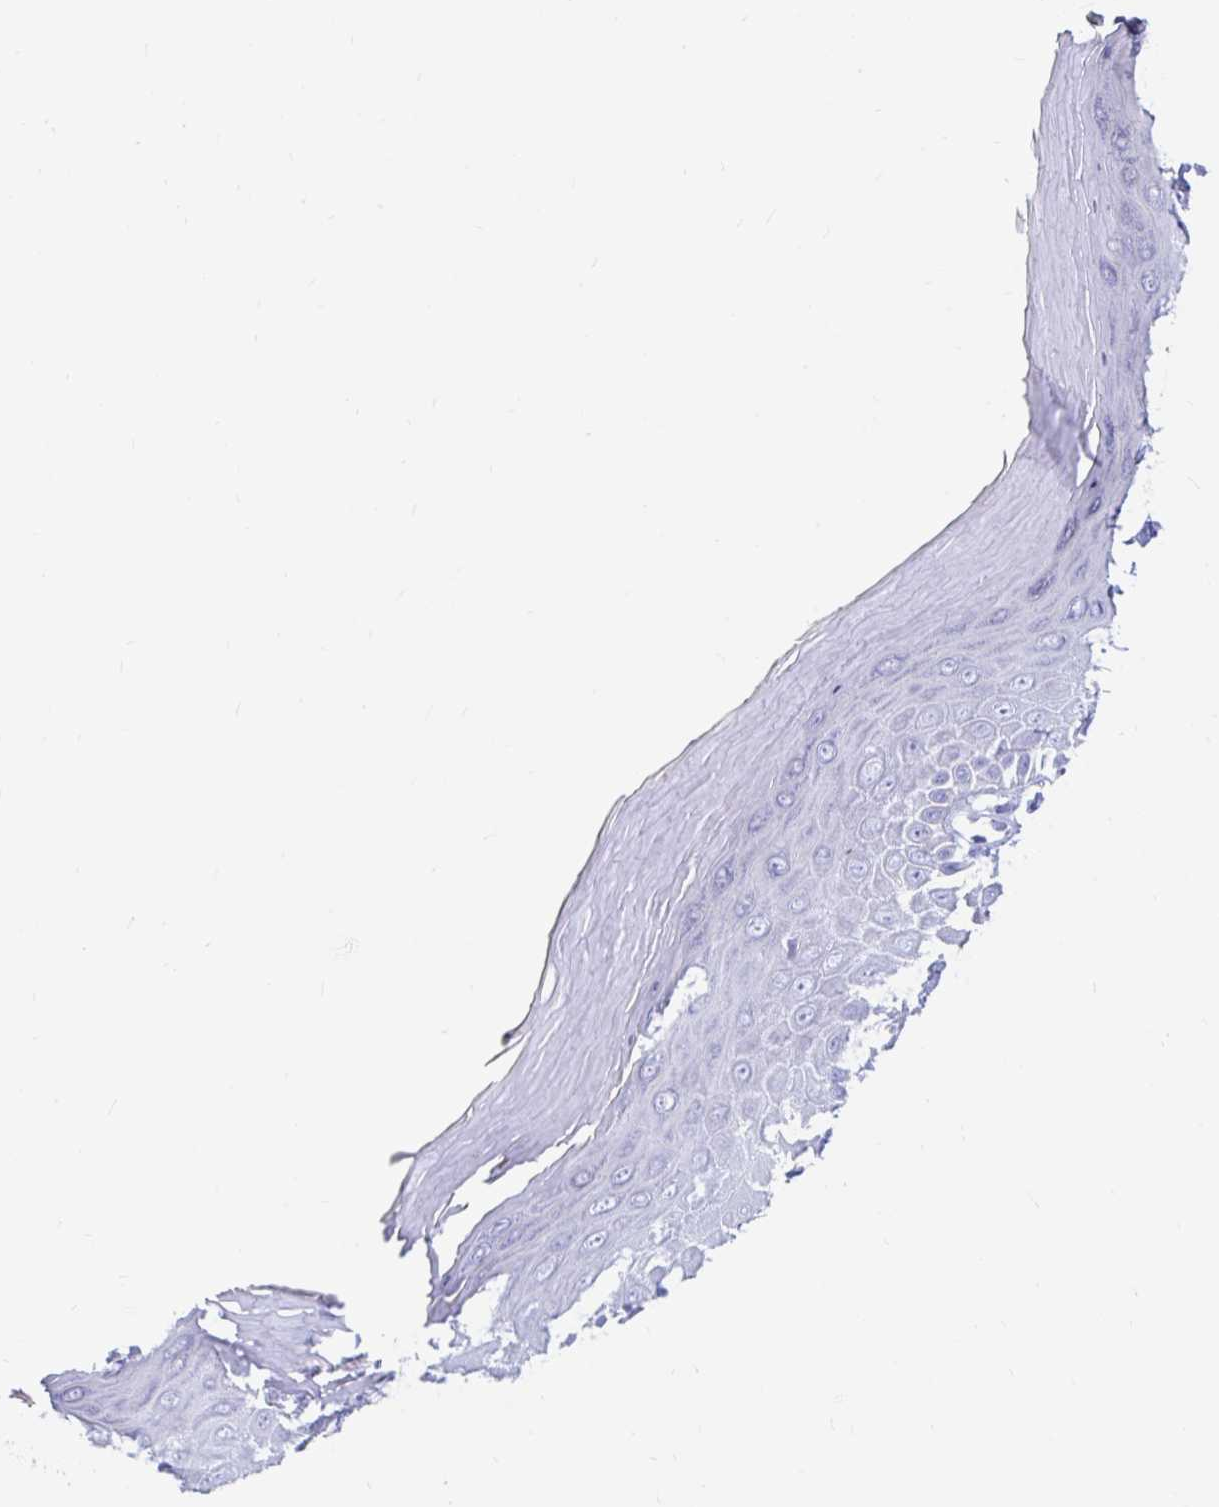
{"staining": {"intensity": "weak", "quantity": "<25%", "location": "cytoplasmic/membranous"}, "tissue": "skin", "cell_type": "Epidermal cells", "image_type": "normal", "snomed": [{"axis": "morphology", "description": "Normal tissue, NOS"}, {"axis": "topography", "description": "Anal"}, {"axis": "topography", "description": "Peripheral nerve tissue"}], "caption": "Immunohistochemistry (IHC) of unremarkable skin reveals no staining in epidermal cells. (Brightfield microscopy of DAB IHC at high magnification).", "gene": "PPP1R1B", "patient": {"sex": "male", "age": 78}}